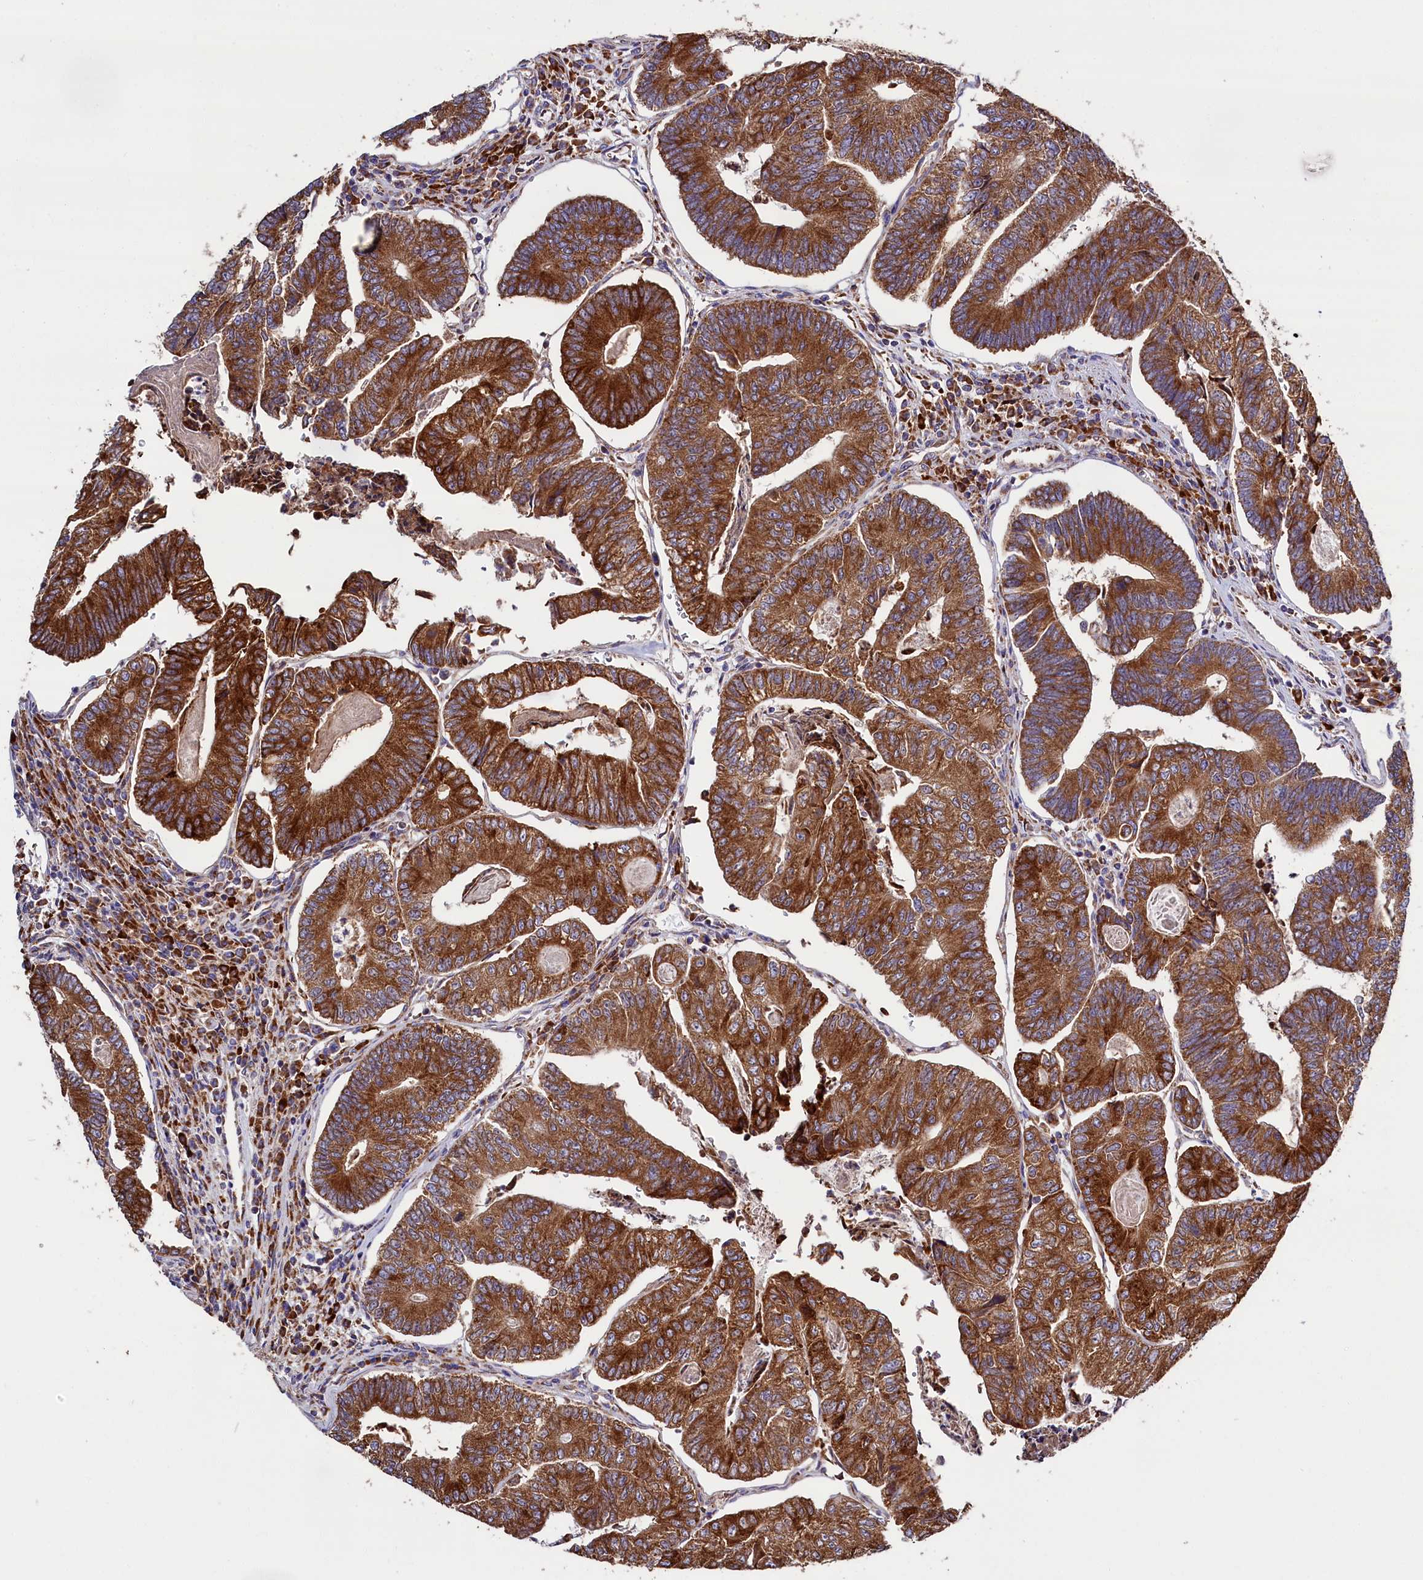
{"staining": {"intensity": "strong", "quantity": ">75%", "location": "cytoplasmic/membranous"}, "tissue": "colorectal cancer", "cell_type": "Tumor cells", "image_type": "cancer", "snomed": [{"axis": "morphology", "description": "Adenocarcinoma, NOS"}, {"axis": "topography", "description": "Colon"}], "caption": "A histopathology image showing strong cytoplasmic/membranous staining in about >75% of tumor cells in adenocarcinoma (colorectal), as visualized by brown immunohistochemical staining.", "gene": "ZSWIM1", "patient": {"sex": "female", "age": 67}}